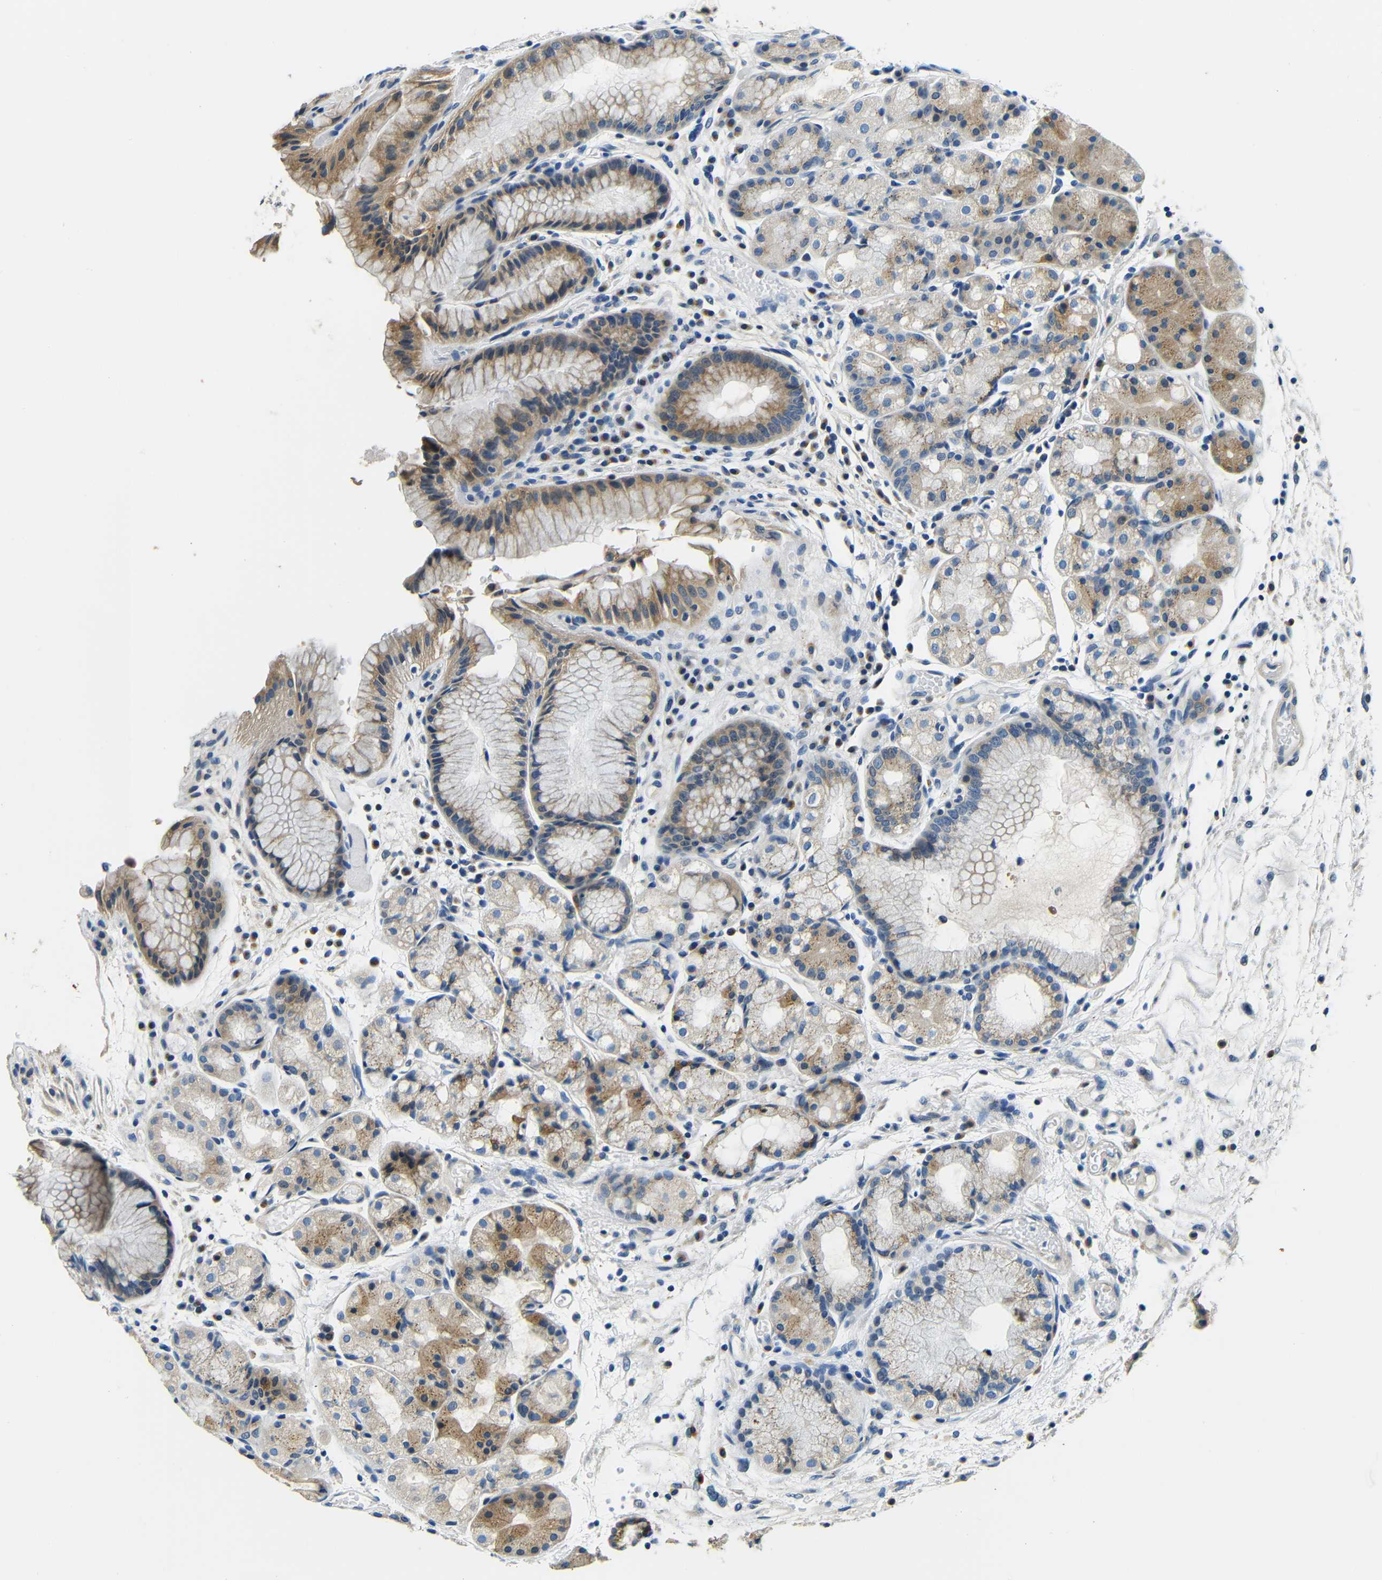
{"staining": {"intensity": "moderate", "quantity": "25%-75%", "location": "cytoplasmic/membranous"}, "tissue": "stomach", "cell_type": "Glandular cells", "image_type": "normal", "snomed": [{"axis": "morphology", "description": "Normal tissue, NOS"}, {"axis": "topography", "description": "Stomach, upper"}], "caption": "Moderate cytoplasmic/membranous positivity for a protein is present in approximately 25%-75% of glandular cells of benign stomach using immunohistochemistry (IHC).", "gene": "FMO5", "patient": {"sex": "male", "age": 72}}